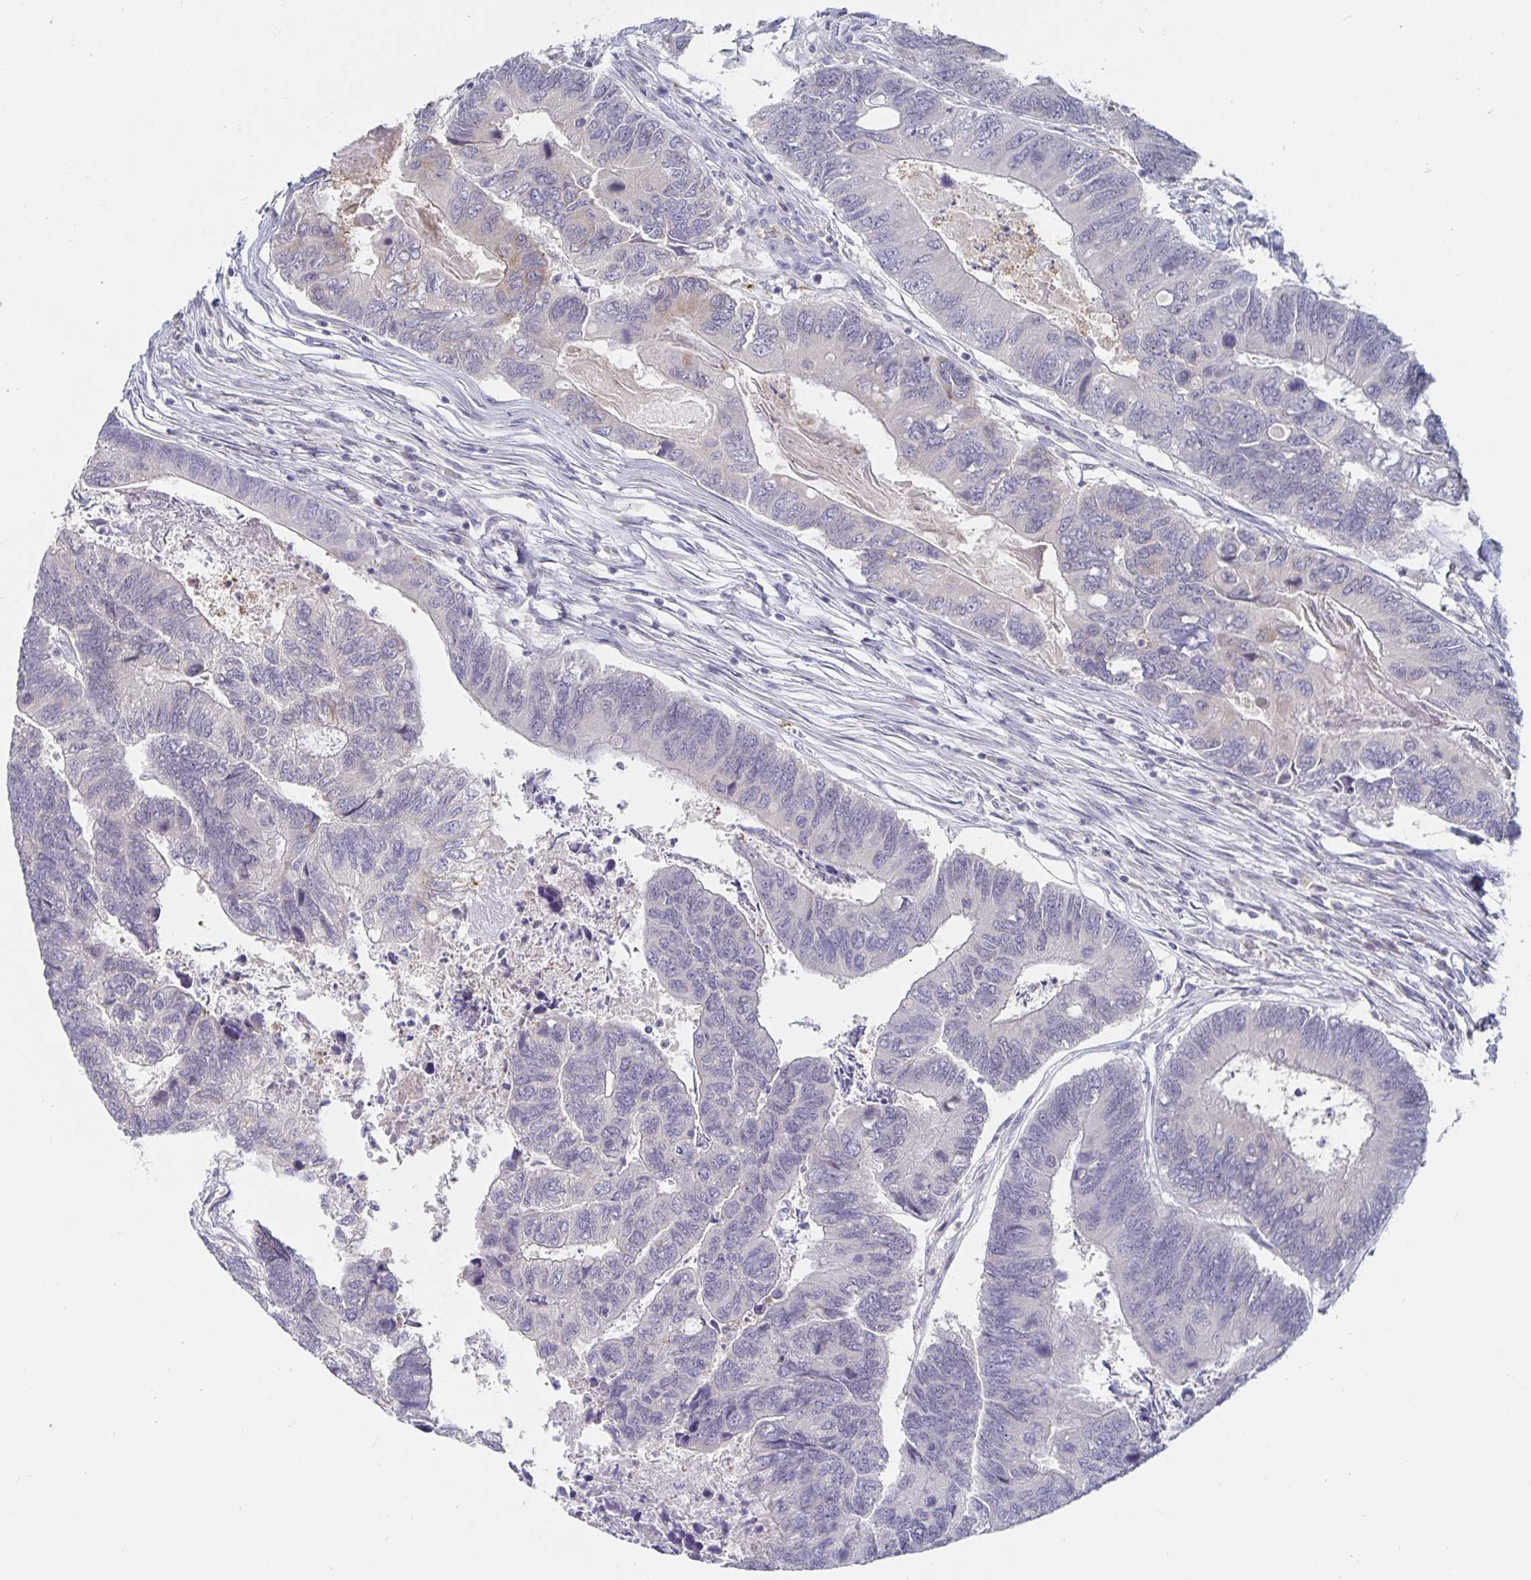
{"staining": {"intensity": "negative", "quantity": "none", "location": "none"}, "tissue": "colorectal cancer", "cell_type": "Tumor cells", "image_type": "cancer", "snomed": [{"axis": "morphology", "description": "Adenocarcinoma, NOS"}, {"axis": "topography", "description": "Colon"}], "caption": "This is an immunohistochemistry (IHC) micrograph of human colorectal cancer (adenocarcinoma). There is no positivity in tumor cells.", "gene": "SPPL3", "patient": {"sex": "female", "age": 67}}